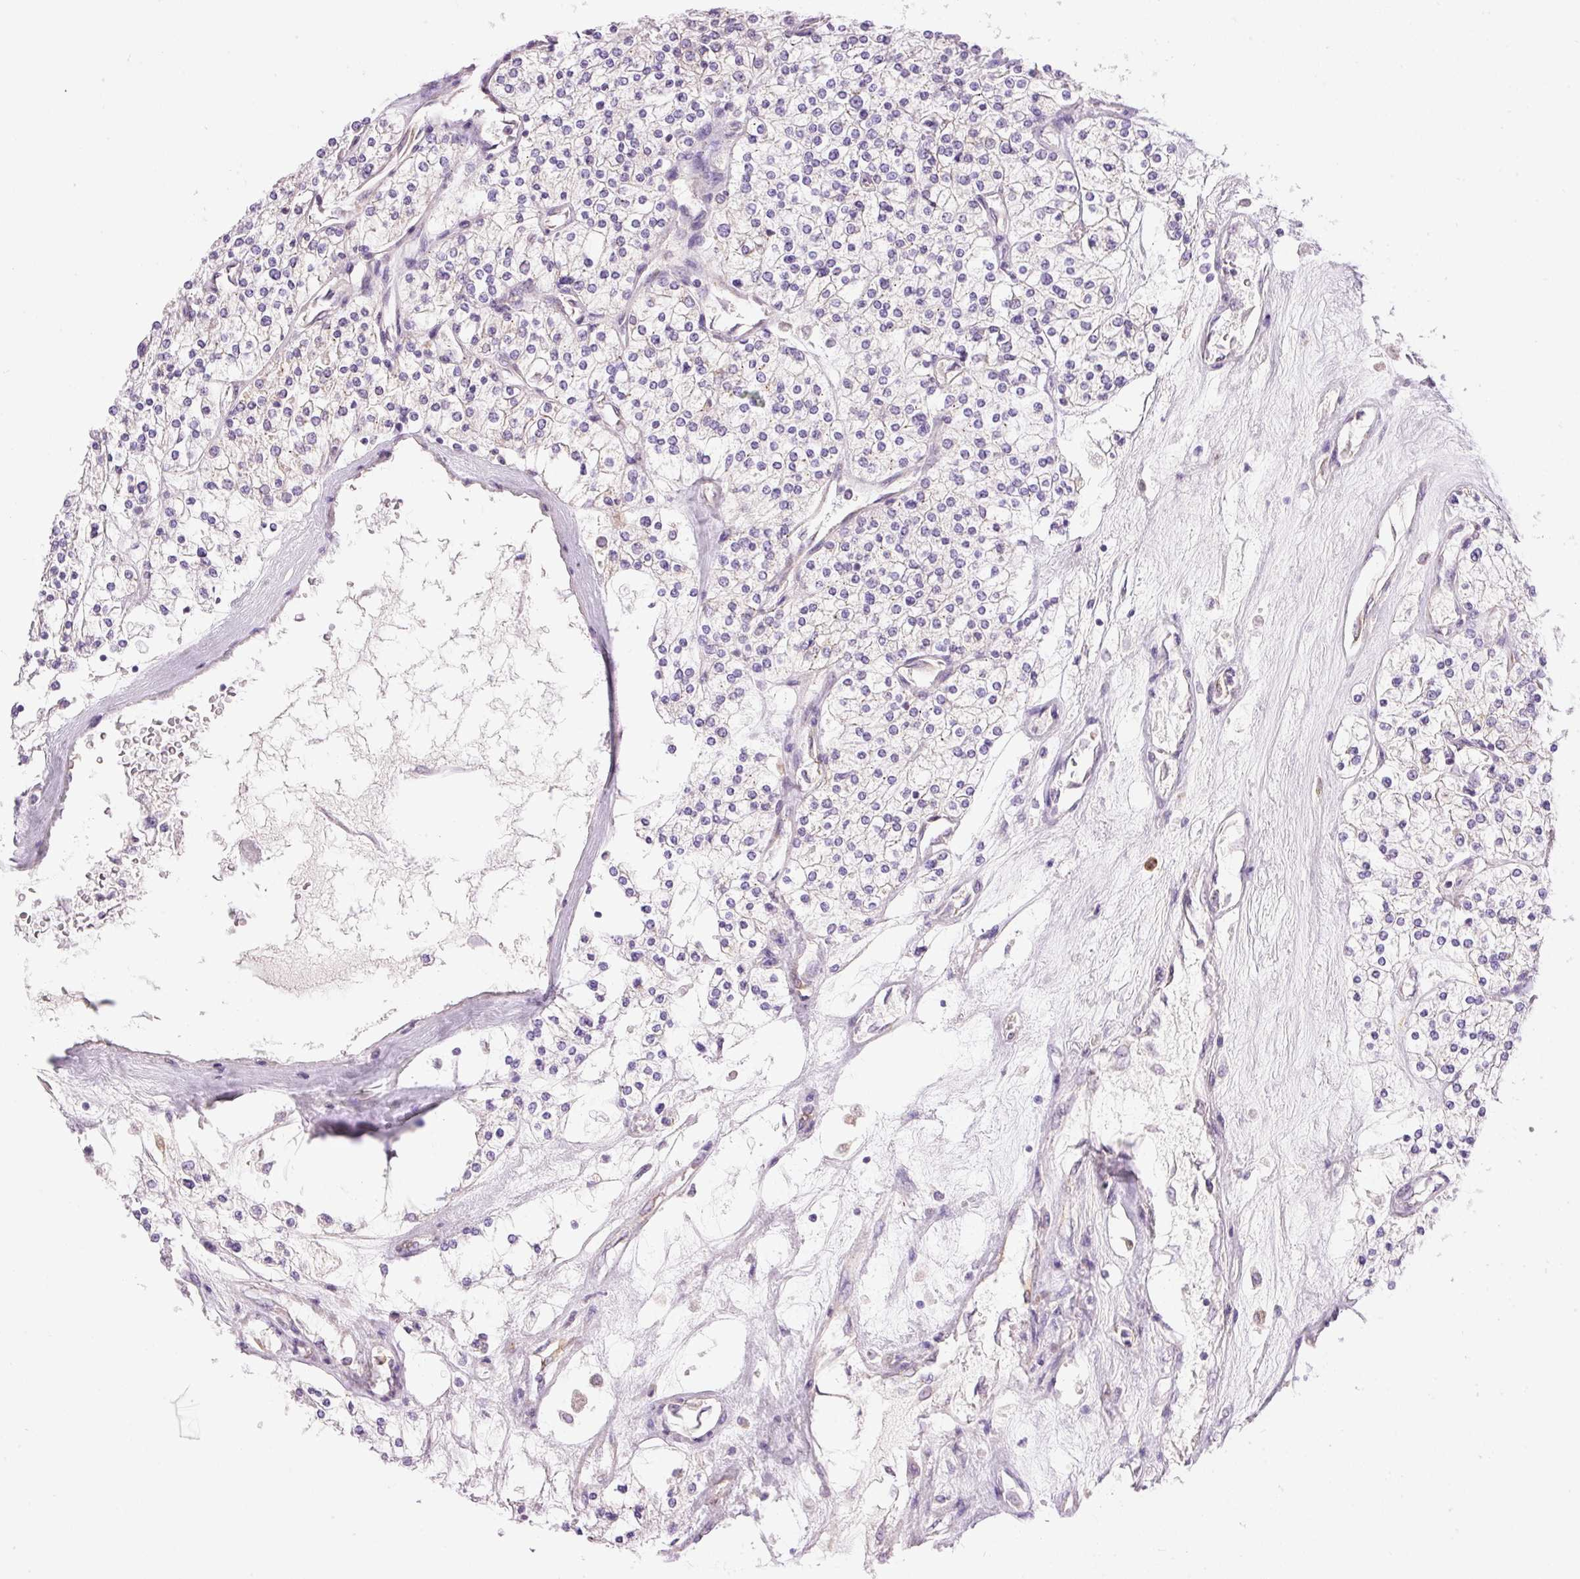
{"staining": {"intensity": "negative", "quantity": "none", "location": "none"}, "tissue": "renal cancer", "cell_type": "Tumor cells", "image_type": "cancer", "snomed": [{"axis": "morphology", "description": "Adenocarcinoma, NOS"}, {"axis": "topography", "description": "Kidney"}], "caption": "Tumor cells are negative for brown protein staining in adenocarcinoma (renal).", "gene": "PNPLA5", "patient": {"sex": "male", "age": 80}}